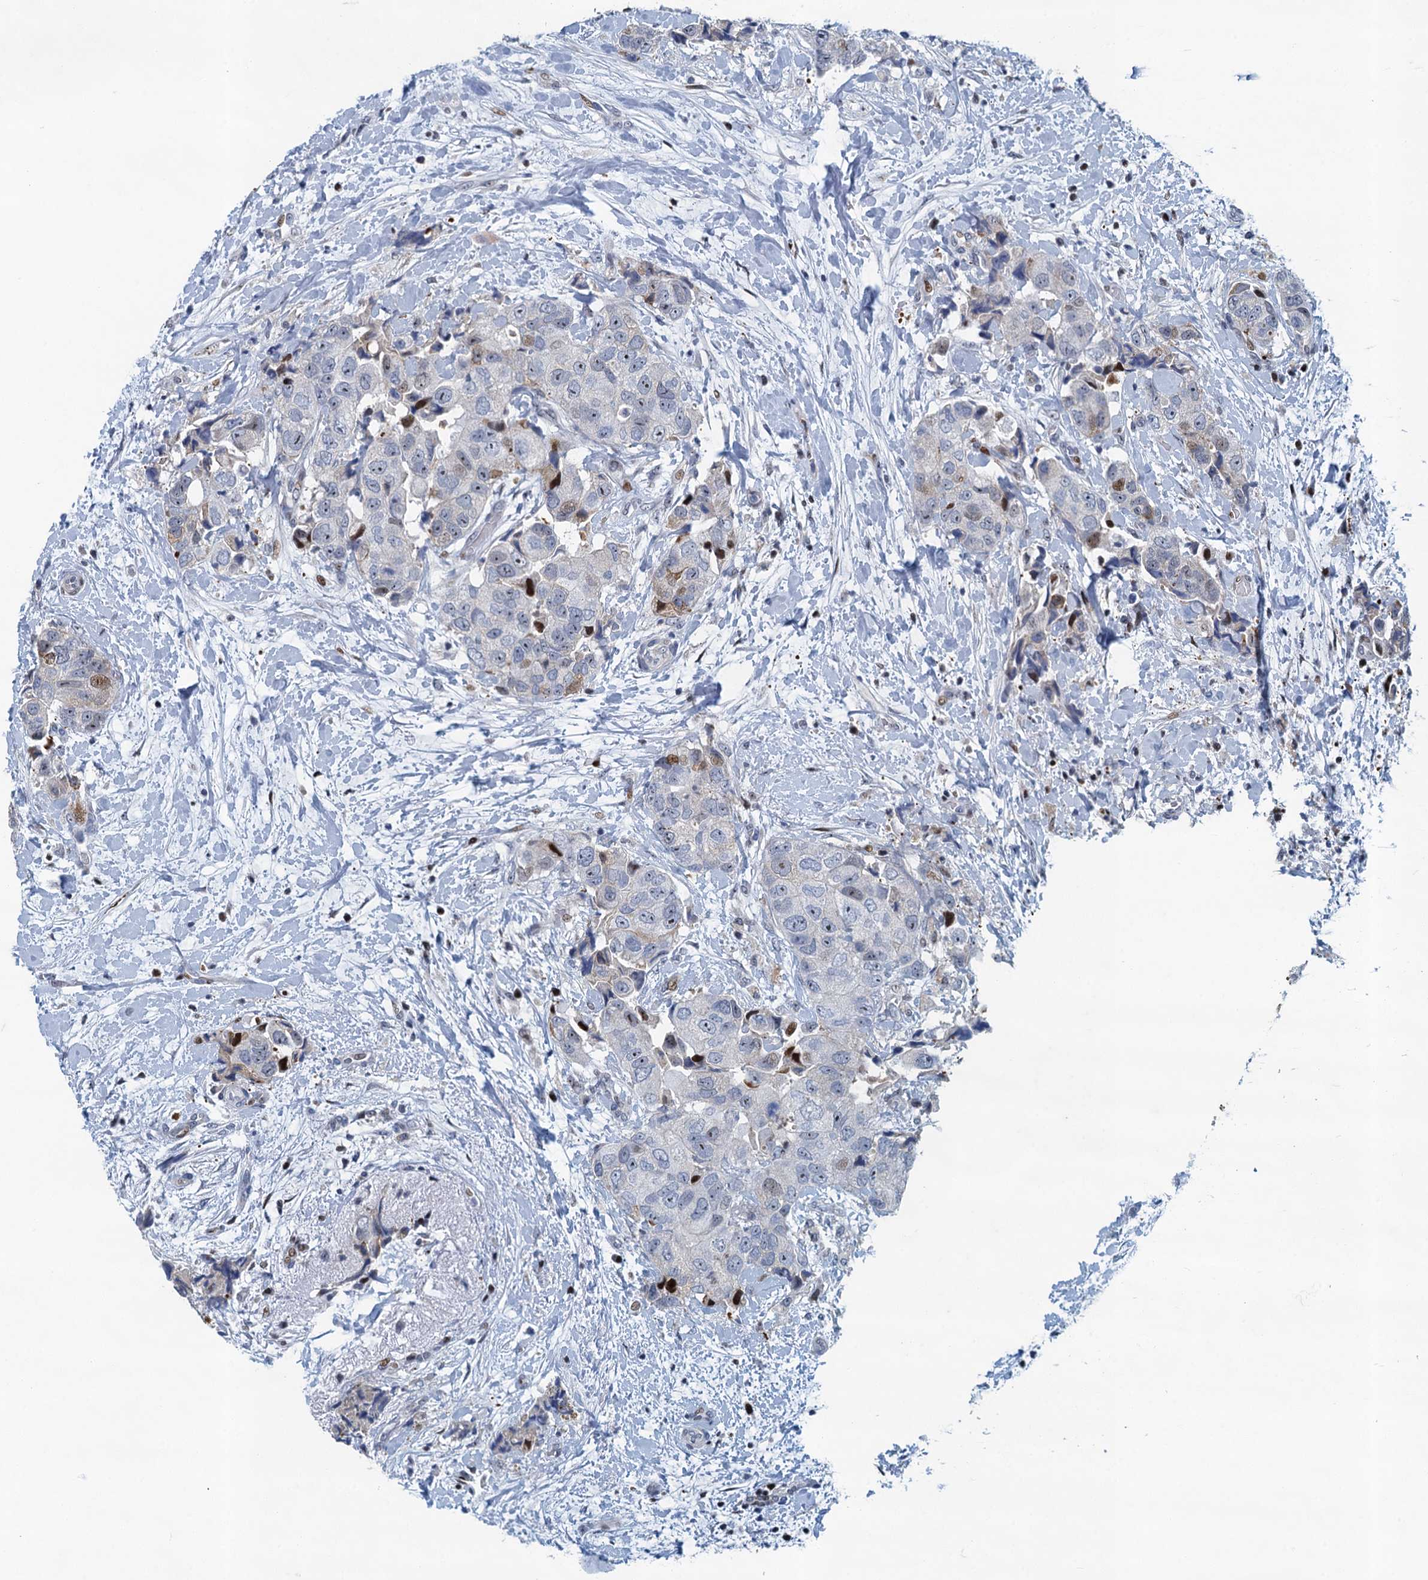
{"staining": {"intensity": "moderate", "quantity": "<25%", "location": "nuclear"}, "tissue": "breast cancer", "cell_type": "Tumor cells", "image_type": "cancer", "snomed": [{"axis": "morphology", "description": "Normal tissue, NOS"}, {"axis": "morphology", "description": "Duct carcinoma"}, {"axis": "topography", "description": "Breast"}], "caption": "There is low levels of moderate nuclear expression in tumor cells of breast cancer, as demonstrated by immunohistochemical staining (brown color).", "gene": "ANKRD13D", "patient": {"sex": "female", "age": 62}}